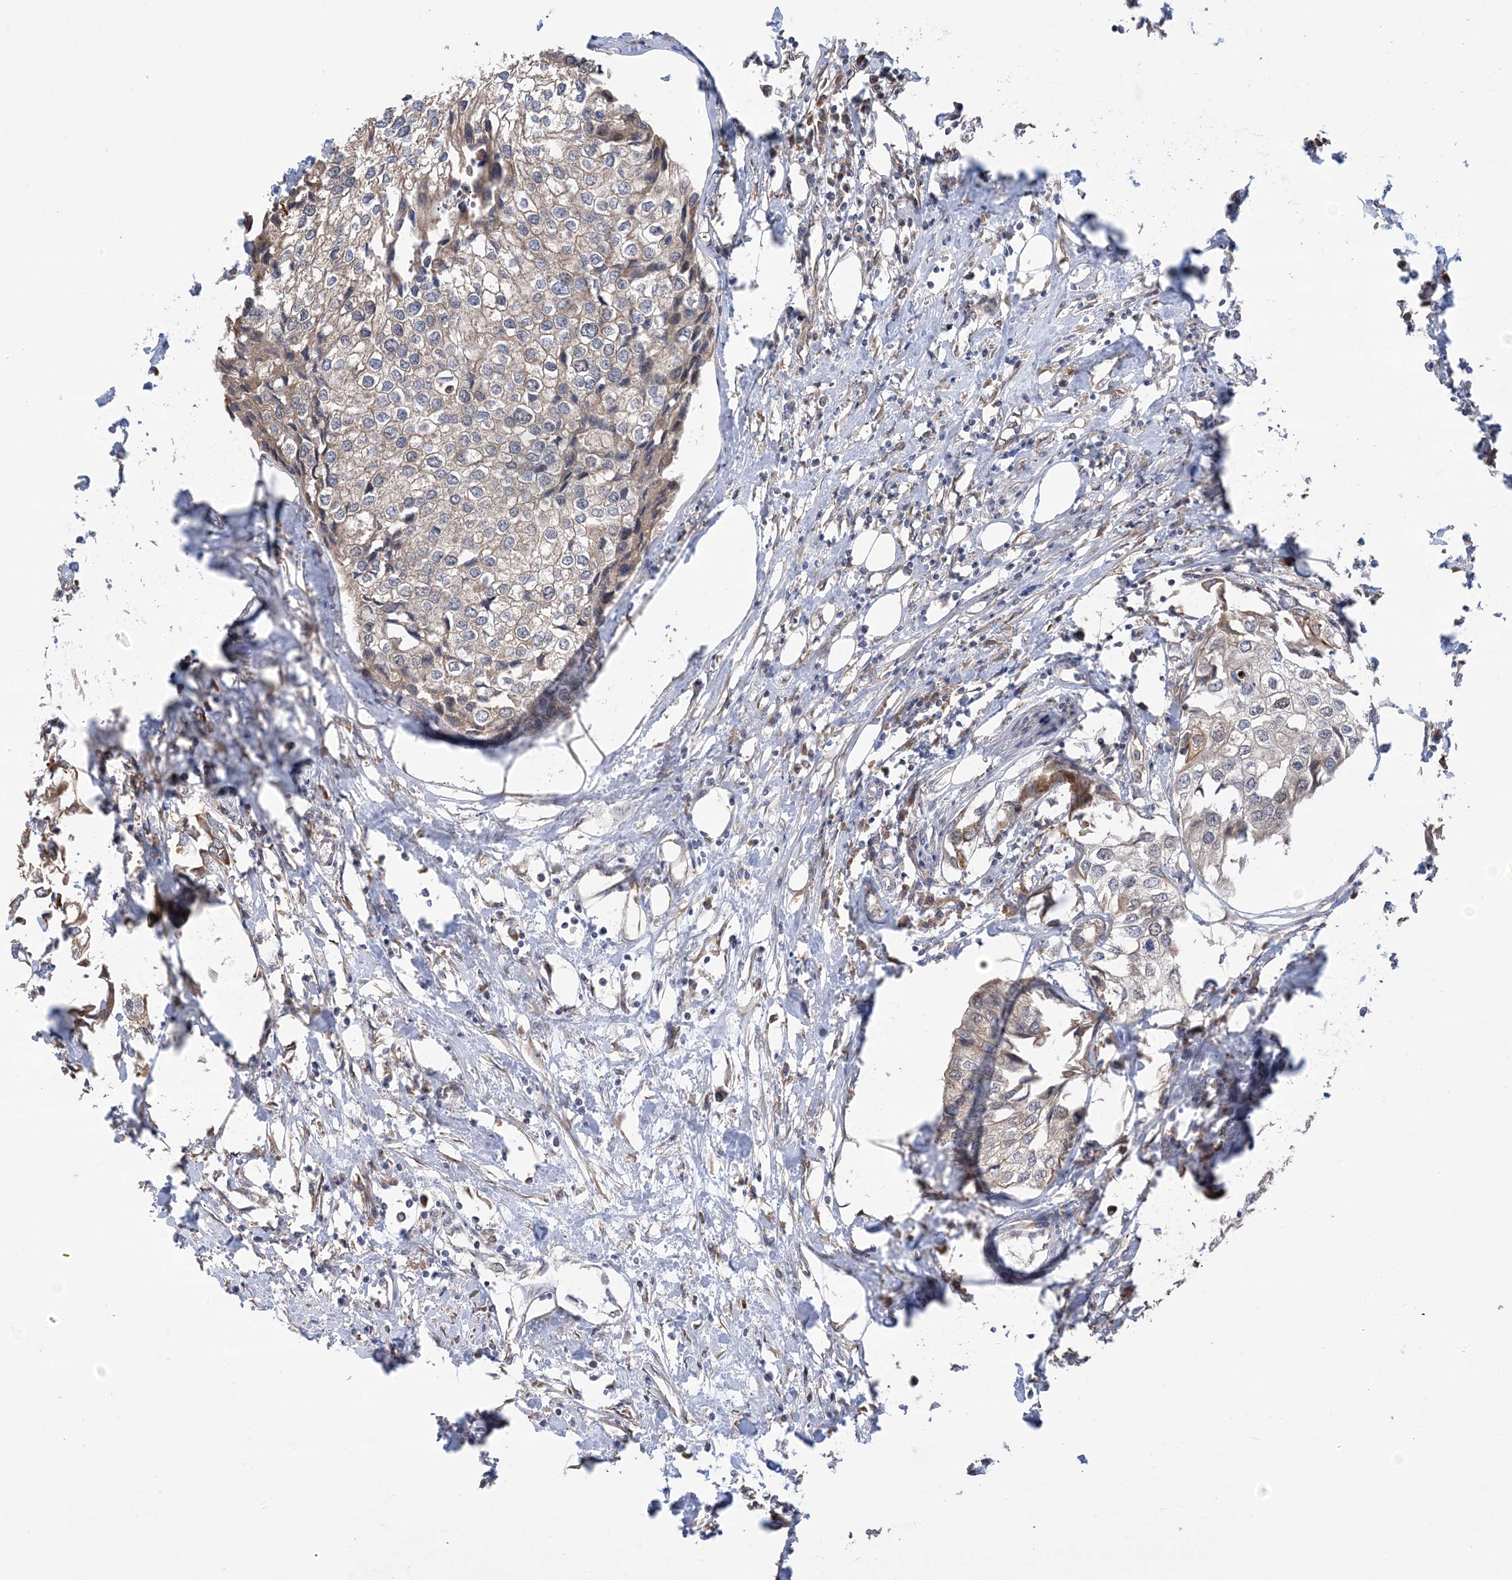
{"staining": {"intensity": "weak", "quantity": ">75%", "location": "cytoplasmic/membranous"}, "tissue": "urothelial cancer", "cell_type": "Tumor cells", "image_type": "cancer", "snomed": [{"axis": "morphology", "description": "Urothelial carcinoma, High grade"}, {"axis": "topography", "description": "Urinary bladder"}], "caption": "Immunohistochemistry (IHC) of human high-grade urothelial carcinoma exhibits low levels of weak cytoplasmic/membranous staining in approximately >75% of tumor cells.", "gene": "CLEC16A", "patient": {"sex": "male", "age": 64}}